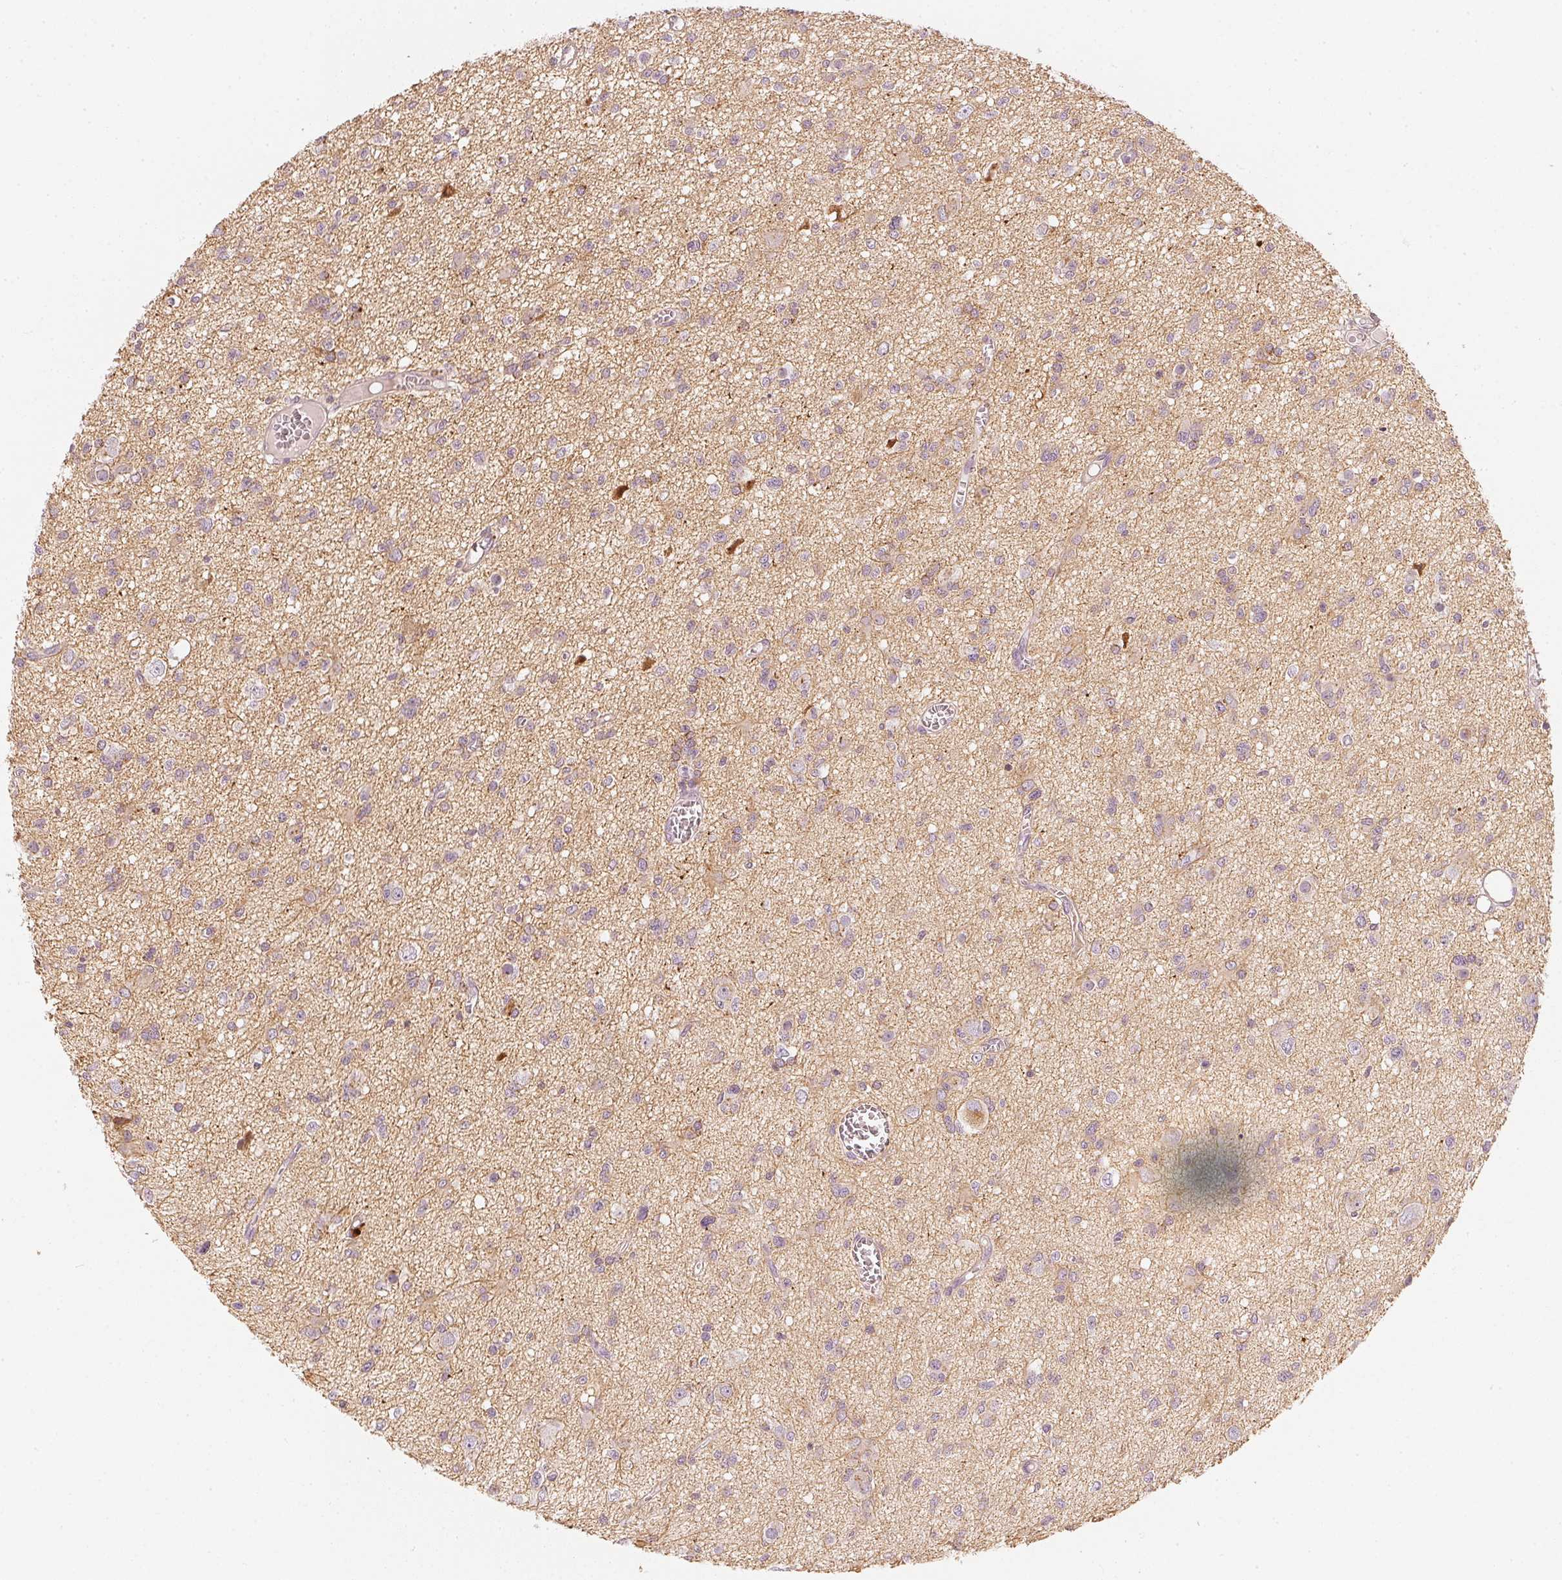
{"staining": {"intensity": "negative", "quantity": "none", "location": "none"}, "tissue": "glioma", "cell_type": "Tumor cells", "image_type": "cancer", "snomed": [{"axis": "morphology", "description": "Glioma, malignant, Low grade"}, {"axis": "topography", "description": "Brain"}], "caption": "Tumor cells are negative for protein expression in human glioma.", "gene": "APLP1", "patient": {"sex": "male", "age": 64}}